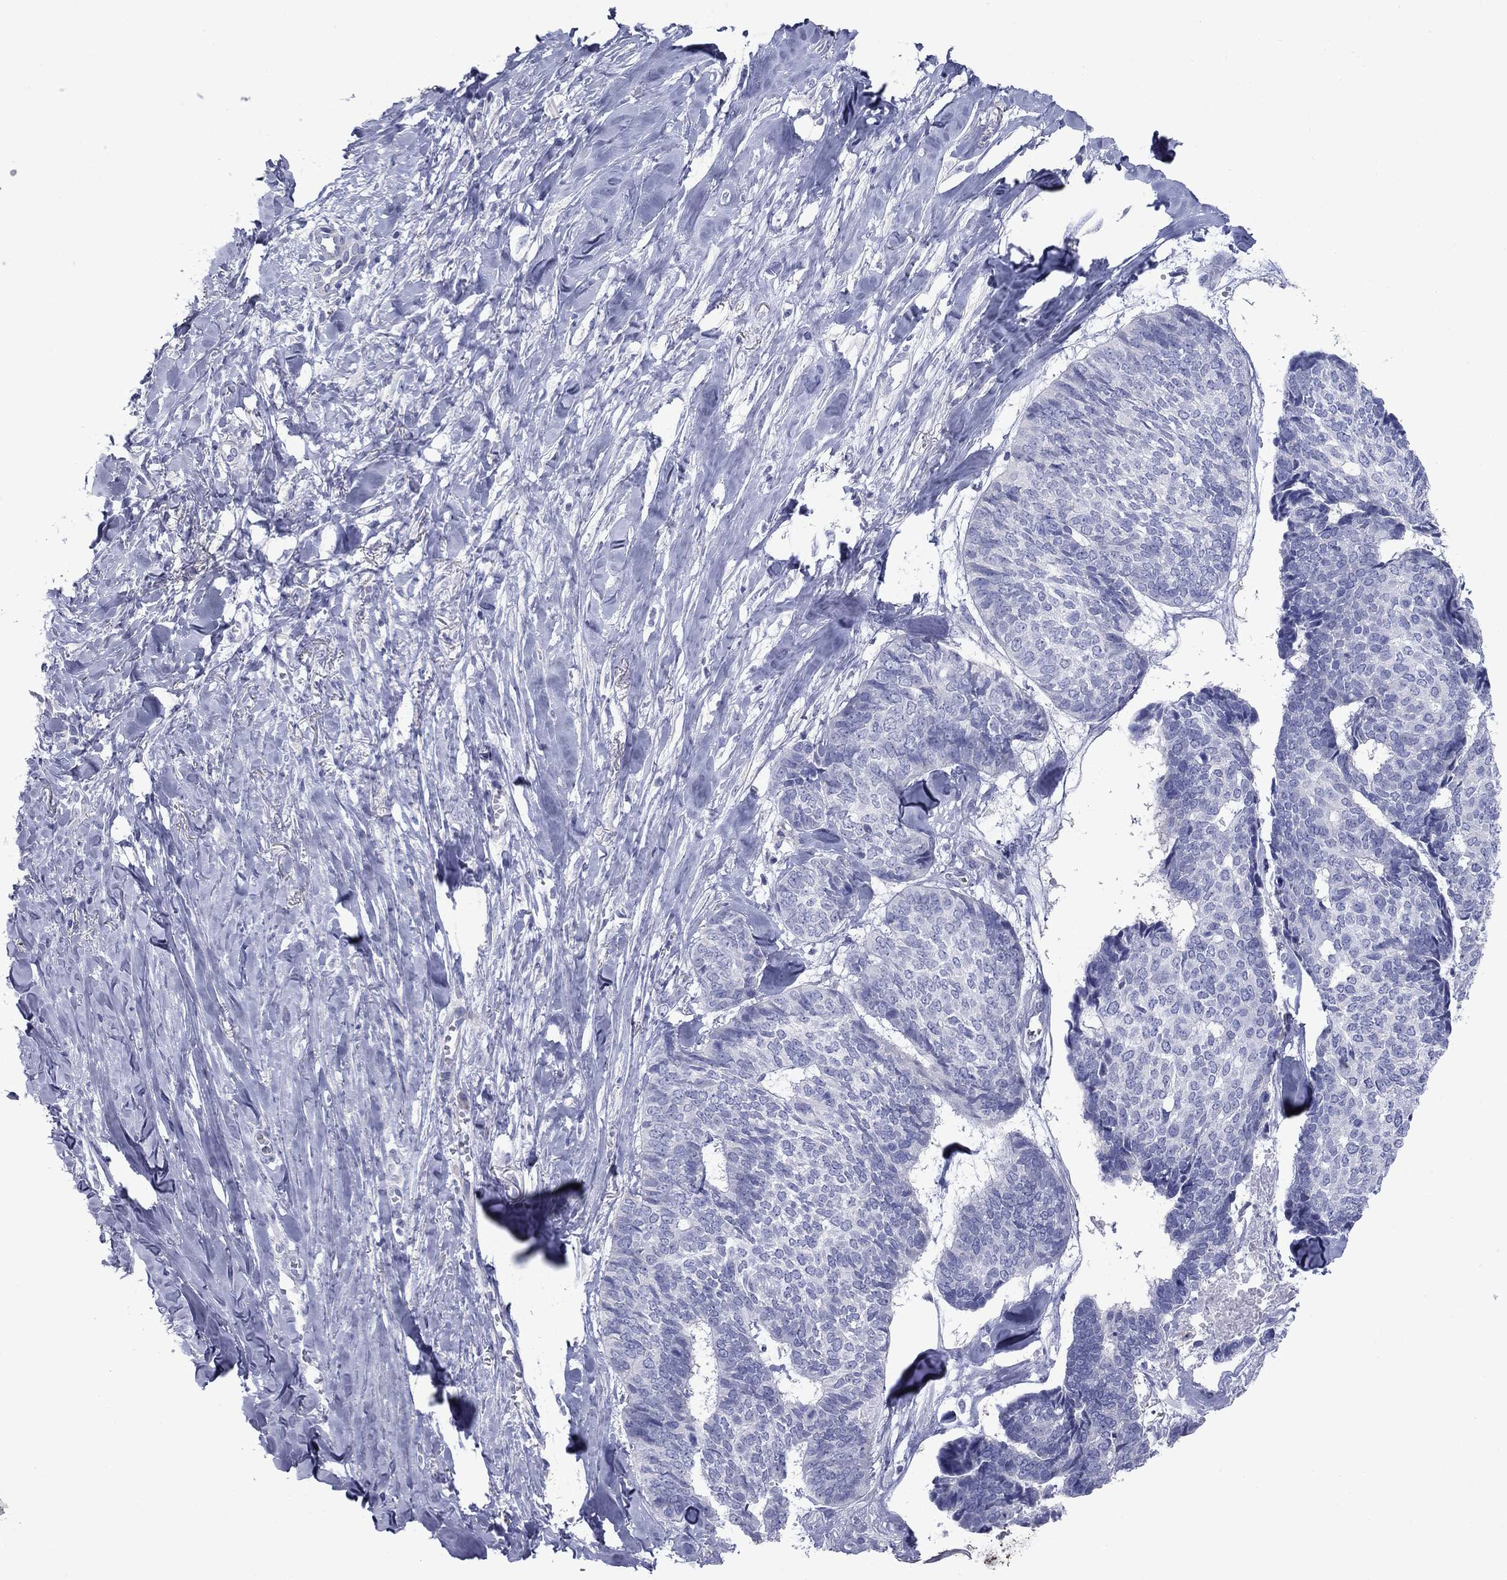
{"staining": {"intensity": "negative", "quantity": "none", "location": "none"}, "tissue": "skin cancer", "cell_type": "Tumor cells", "image_type": "cancer", "snomed": [{"axis": "morphology", "description": "Basal cell carcinoma"}, {"axis": "topography", "description": "Skin"}], "caption": "Basal cell carcinoma (skin) was stained to show a protein in brown. There is no significant positivity in tumor cells.", "gene": "GRK7", "patient": {"sex": "male", "age": 86}}